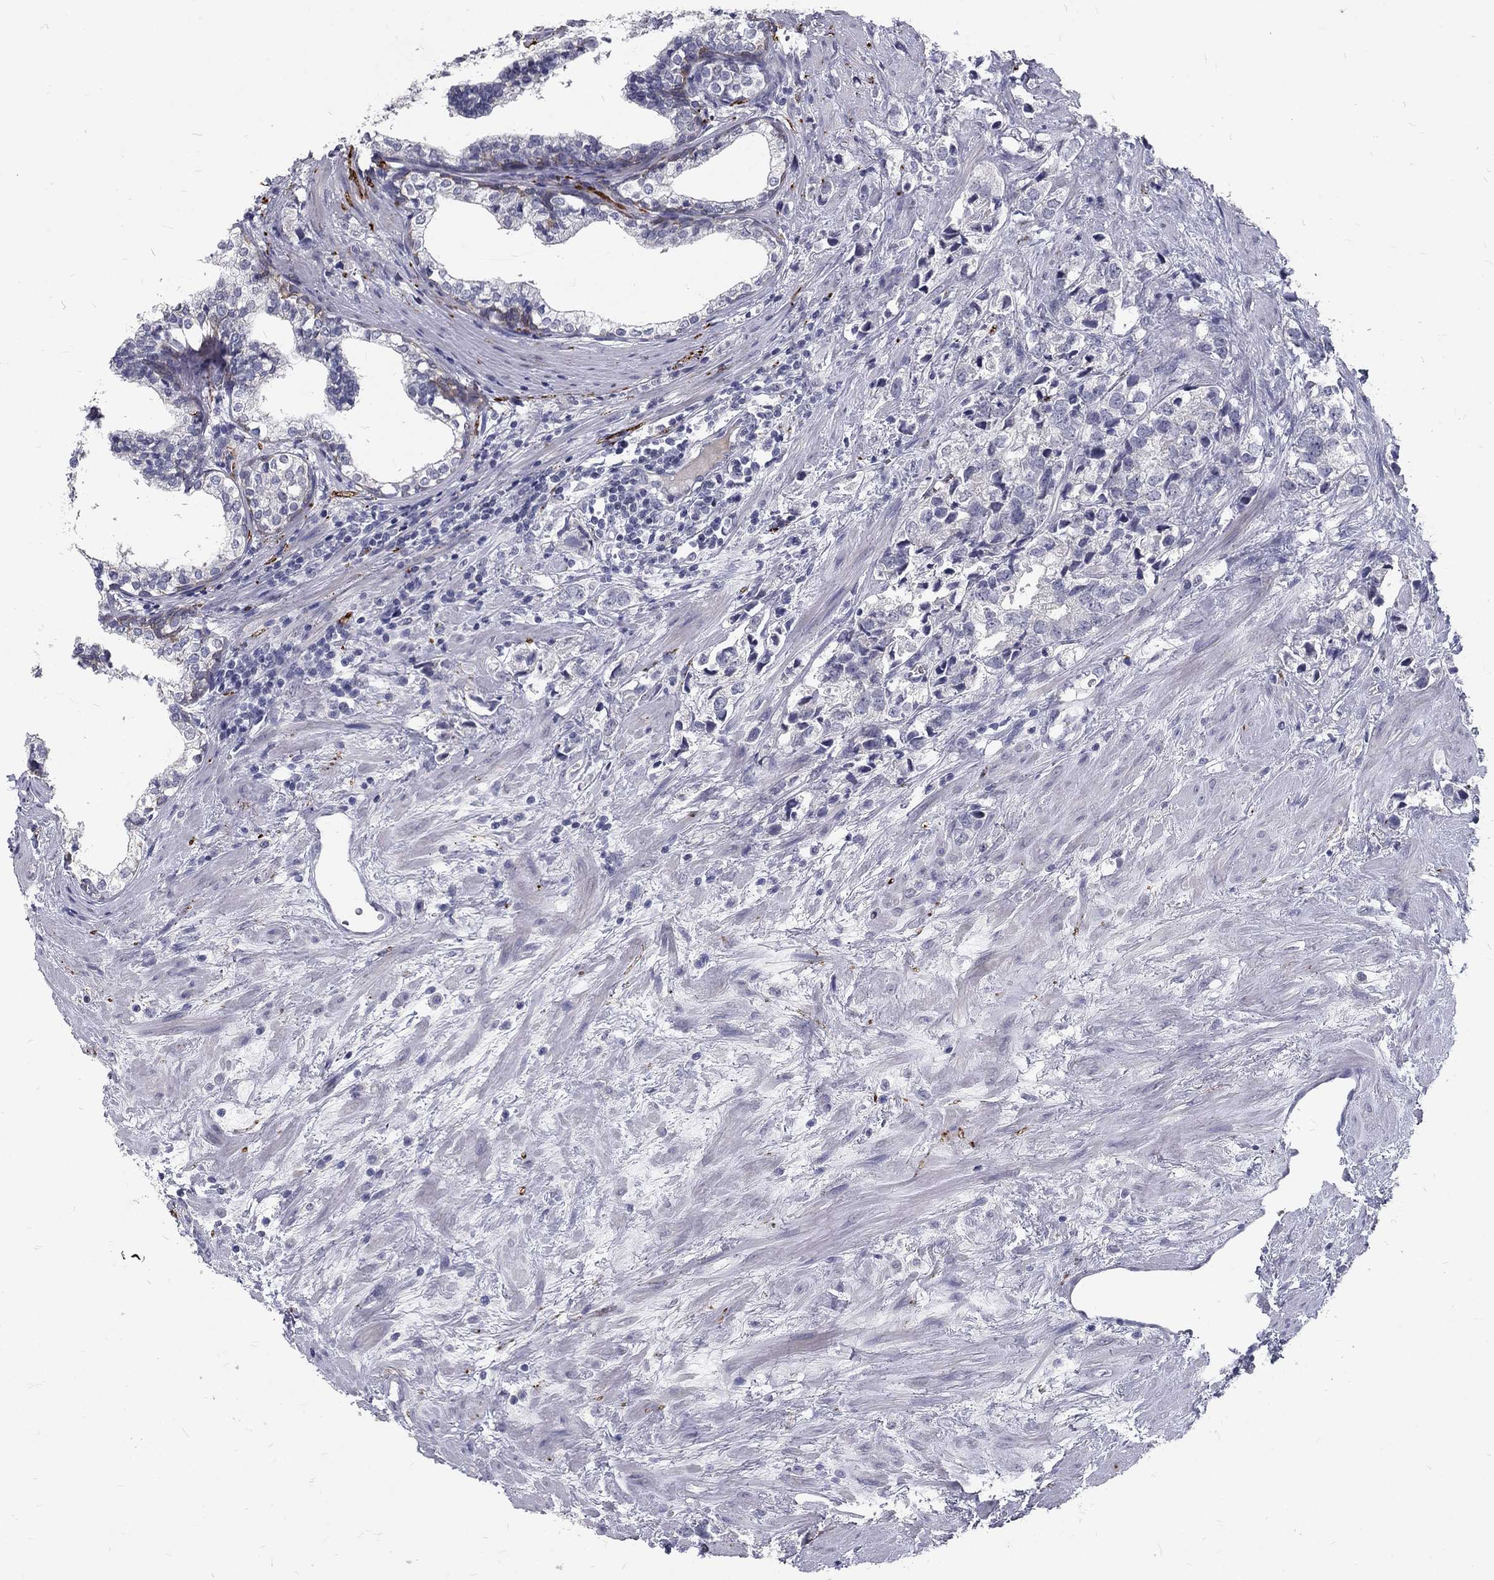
{"staining": {"intensity": "negative", "quantity": "none", "location": "none"}, "tissue": "prostate cancer", "cell_type": "Tumor cells", "image_type": "cancer", "snomed": [{"axis": "morphology", "description": "Adenocarcinoma, NOS"}, {"axis": "topography", "description": "Prostate and seminal vesicle, NOS"}], "caption": "Immunohistochemical staining of prostate cancer (adenocarcinoma) shows no significant positivity in tumor cells.", "gene": "NOS1", "patient": {"sex": "male", "age": 63}}